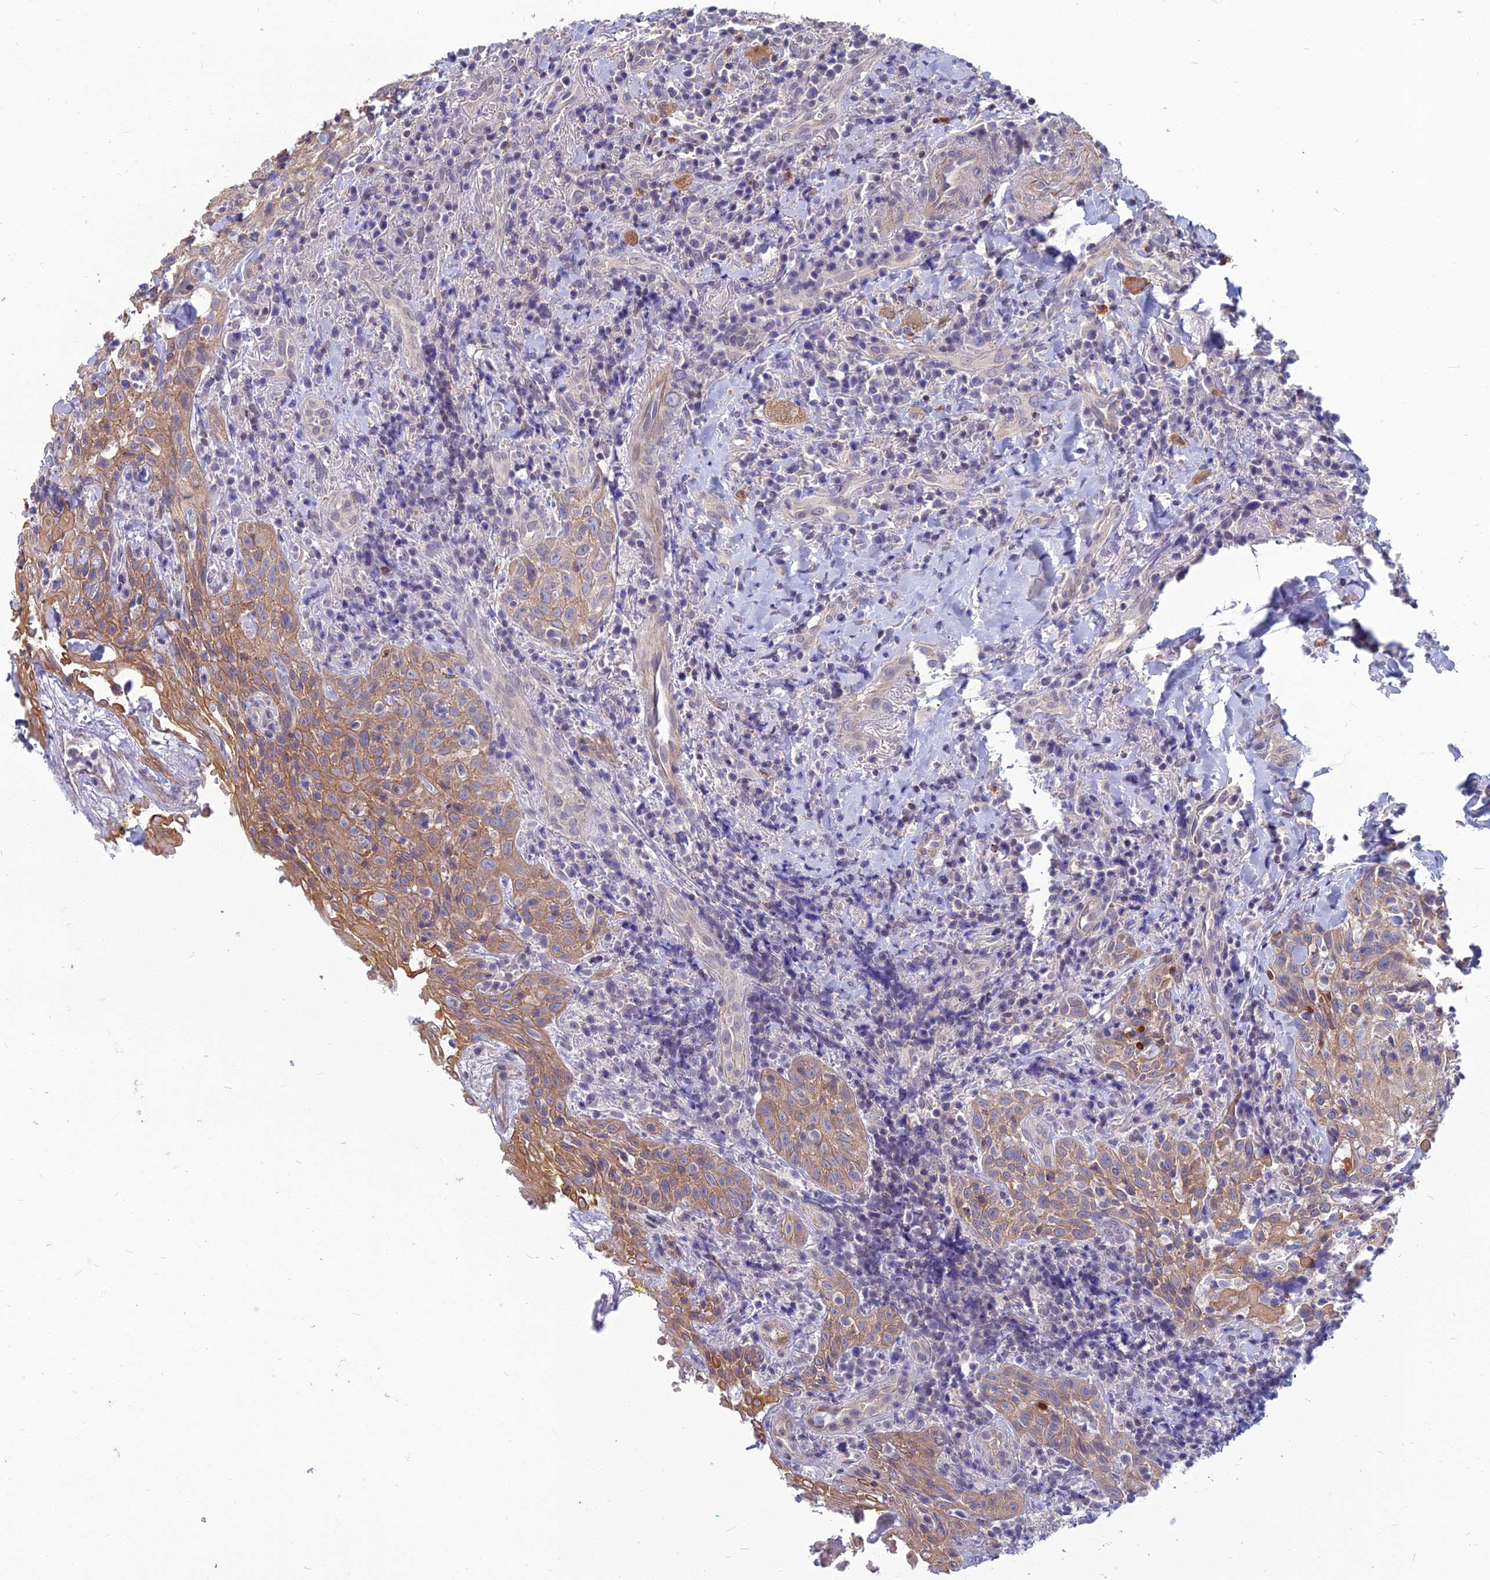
{"staining": {"intensity": "moderate", "quantity": ">75%", "location": "cytoplasmic/membranous"}, "tissue": "head and neck cancer", "cell_type": "Tumor cells", "image_type": "cancer", "snomed": [{"axis": "morphology", "description": "Squamous cell carcinoma, NOS"}, {"axis": "topography", "description": "Head-Neck"}], "caption": "Moderate cytoplasmic/membranous positivity is appreciated in approximately >75% of tumor cells in head and neck cancer (squamous cell carcinoma).", "gene": "OPA3", "patient": {"sex": "female", "age": 70}}